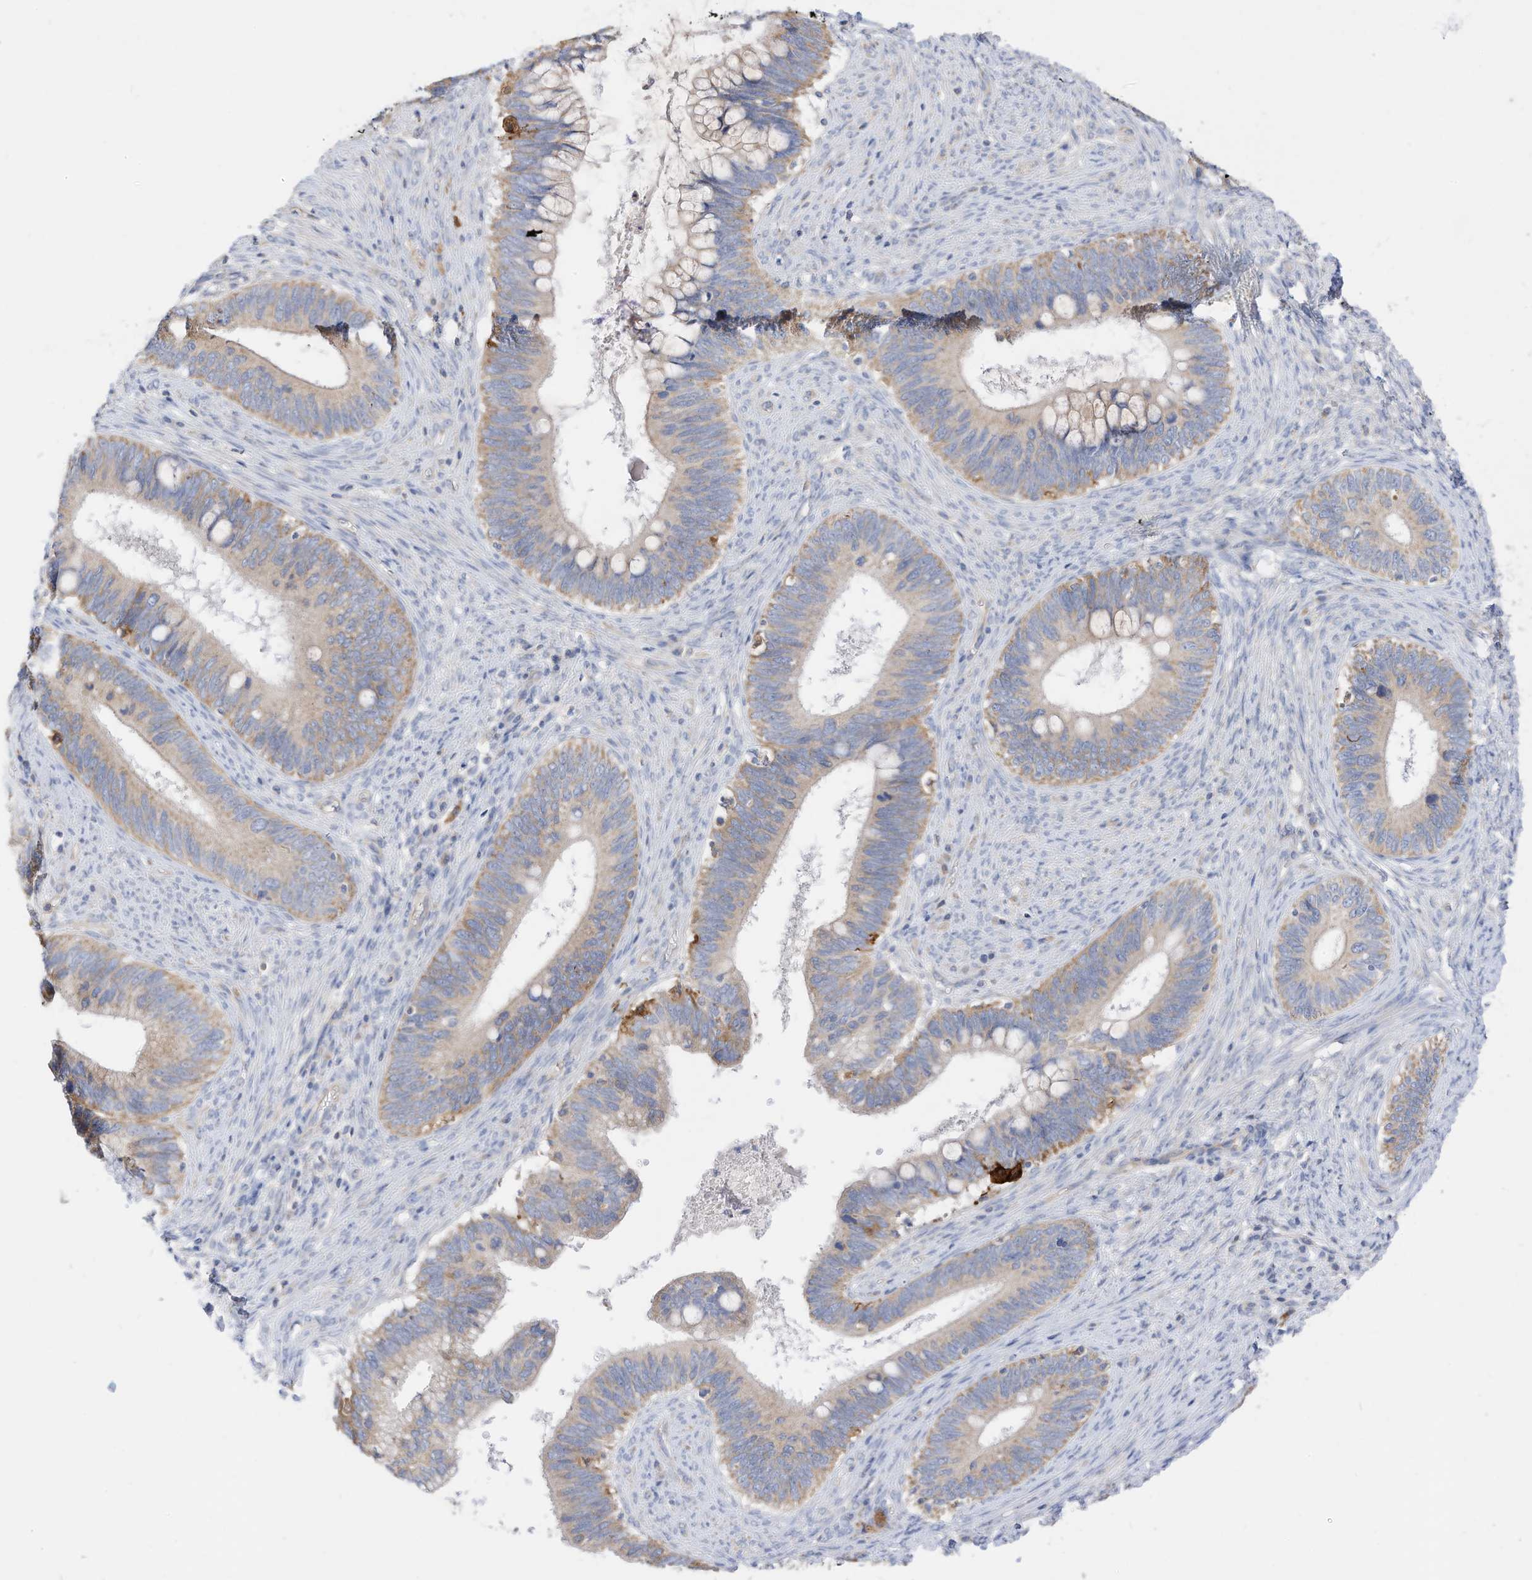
{"staining": {"intensity": "weak", "quantity": "25%-75%", "location": "cytoplasmic/membranous"}, "tissue": "cervical cancer", "cell_type": "Tumor cells", "image_type": "cancer", "snomed": [{"axis": "morphology", "description": "Adenocarcinoma, NOS"}, {"axis": "topography", "description": "Cervix"}], "caption": "Cervical cancer (adenocarcinoma) tissue shows weak cytoplasmic/membranous staining in about 25%-75% of tumor cells, visualized by immunohistochemistry. (brown staining indicates protein expression, while blue staining denotes nuclei).", "gene": "RHOH", "patient": {"sex": "female", "age": 42}}